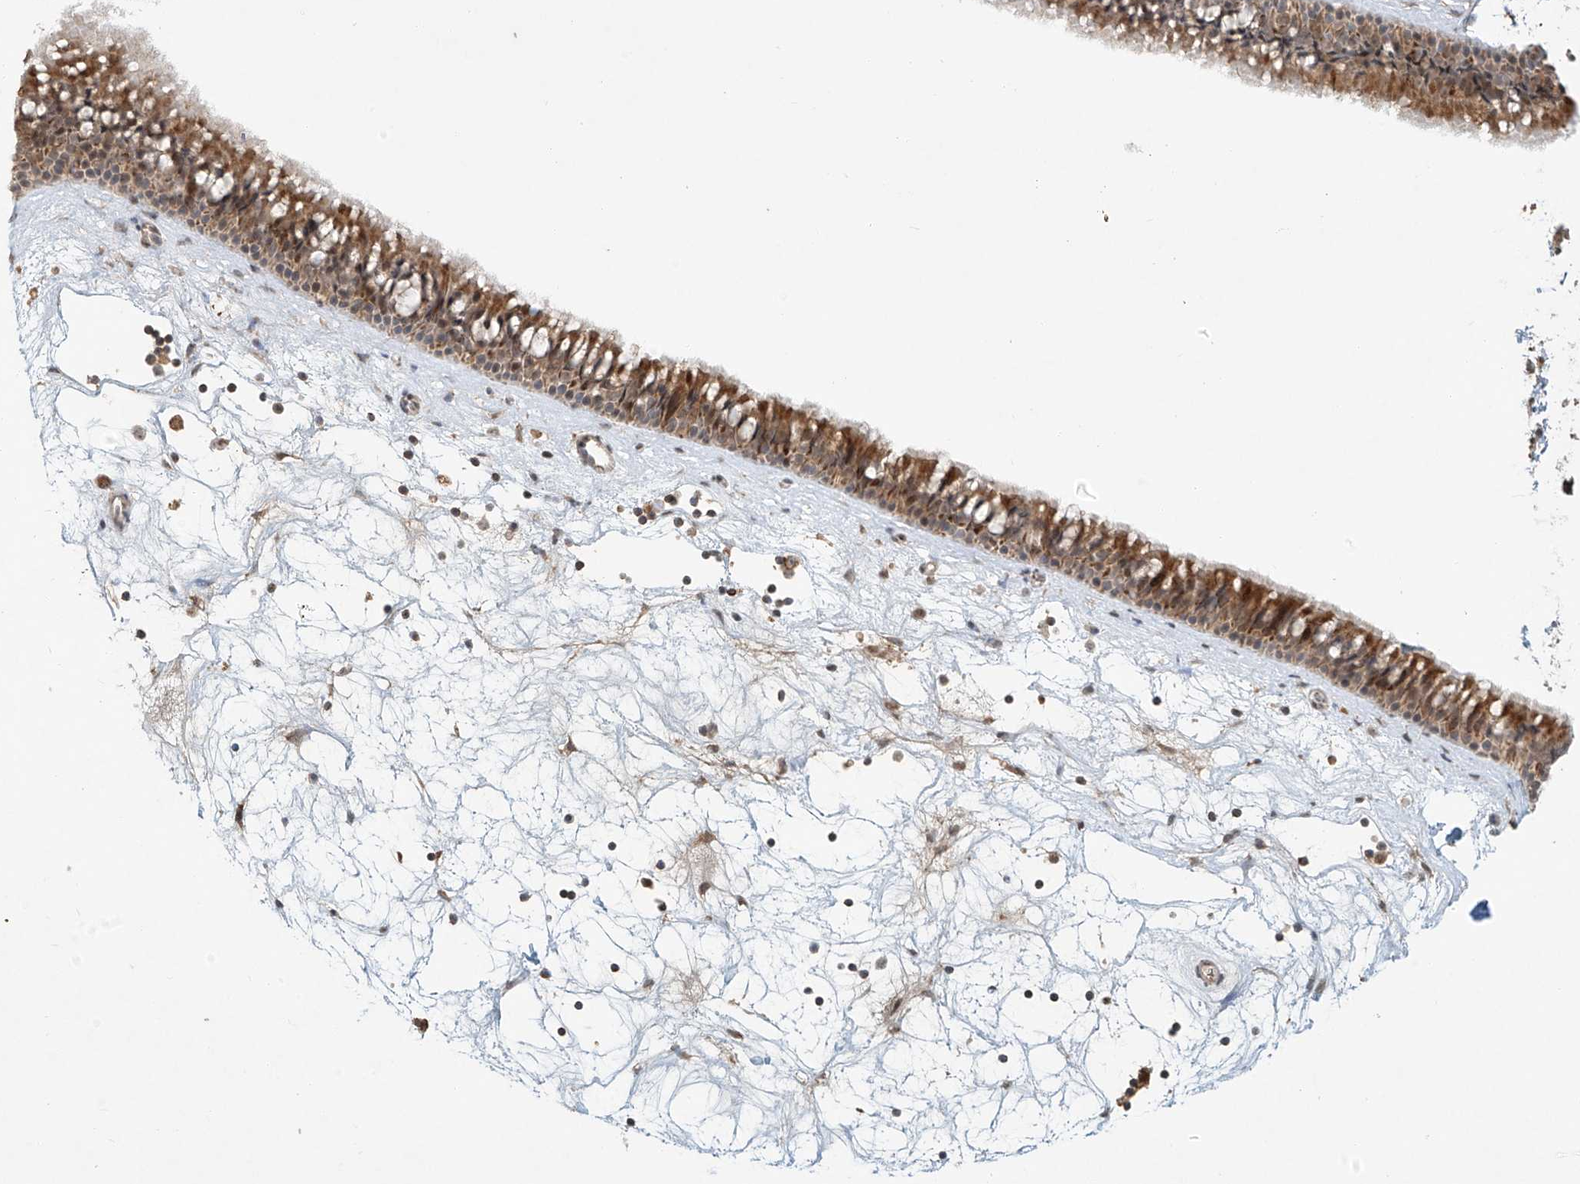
{"staining": {"intensity": "moderate", "quantity": ">75%", "location": "cytoplasmic/membranous"}, "tissue": "nasopharynx", "cell_type": "Respiratory epithelial cells", "image_type": "normal", "snomed": [{"axis": "morphology", "description": "Normal tissue, NOS"}, {"axis": "topography", "description": "Nasopharynx"}], "caption": "This micrograph exhibits IHC staining of benign nasopharynx, with medium moderate cytoplasmic/membranous staining in approximately >75% of respiratory epithelial cells.", "gene": "SYTL3", "patient": {"sex": "male", "age": 64}}